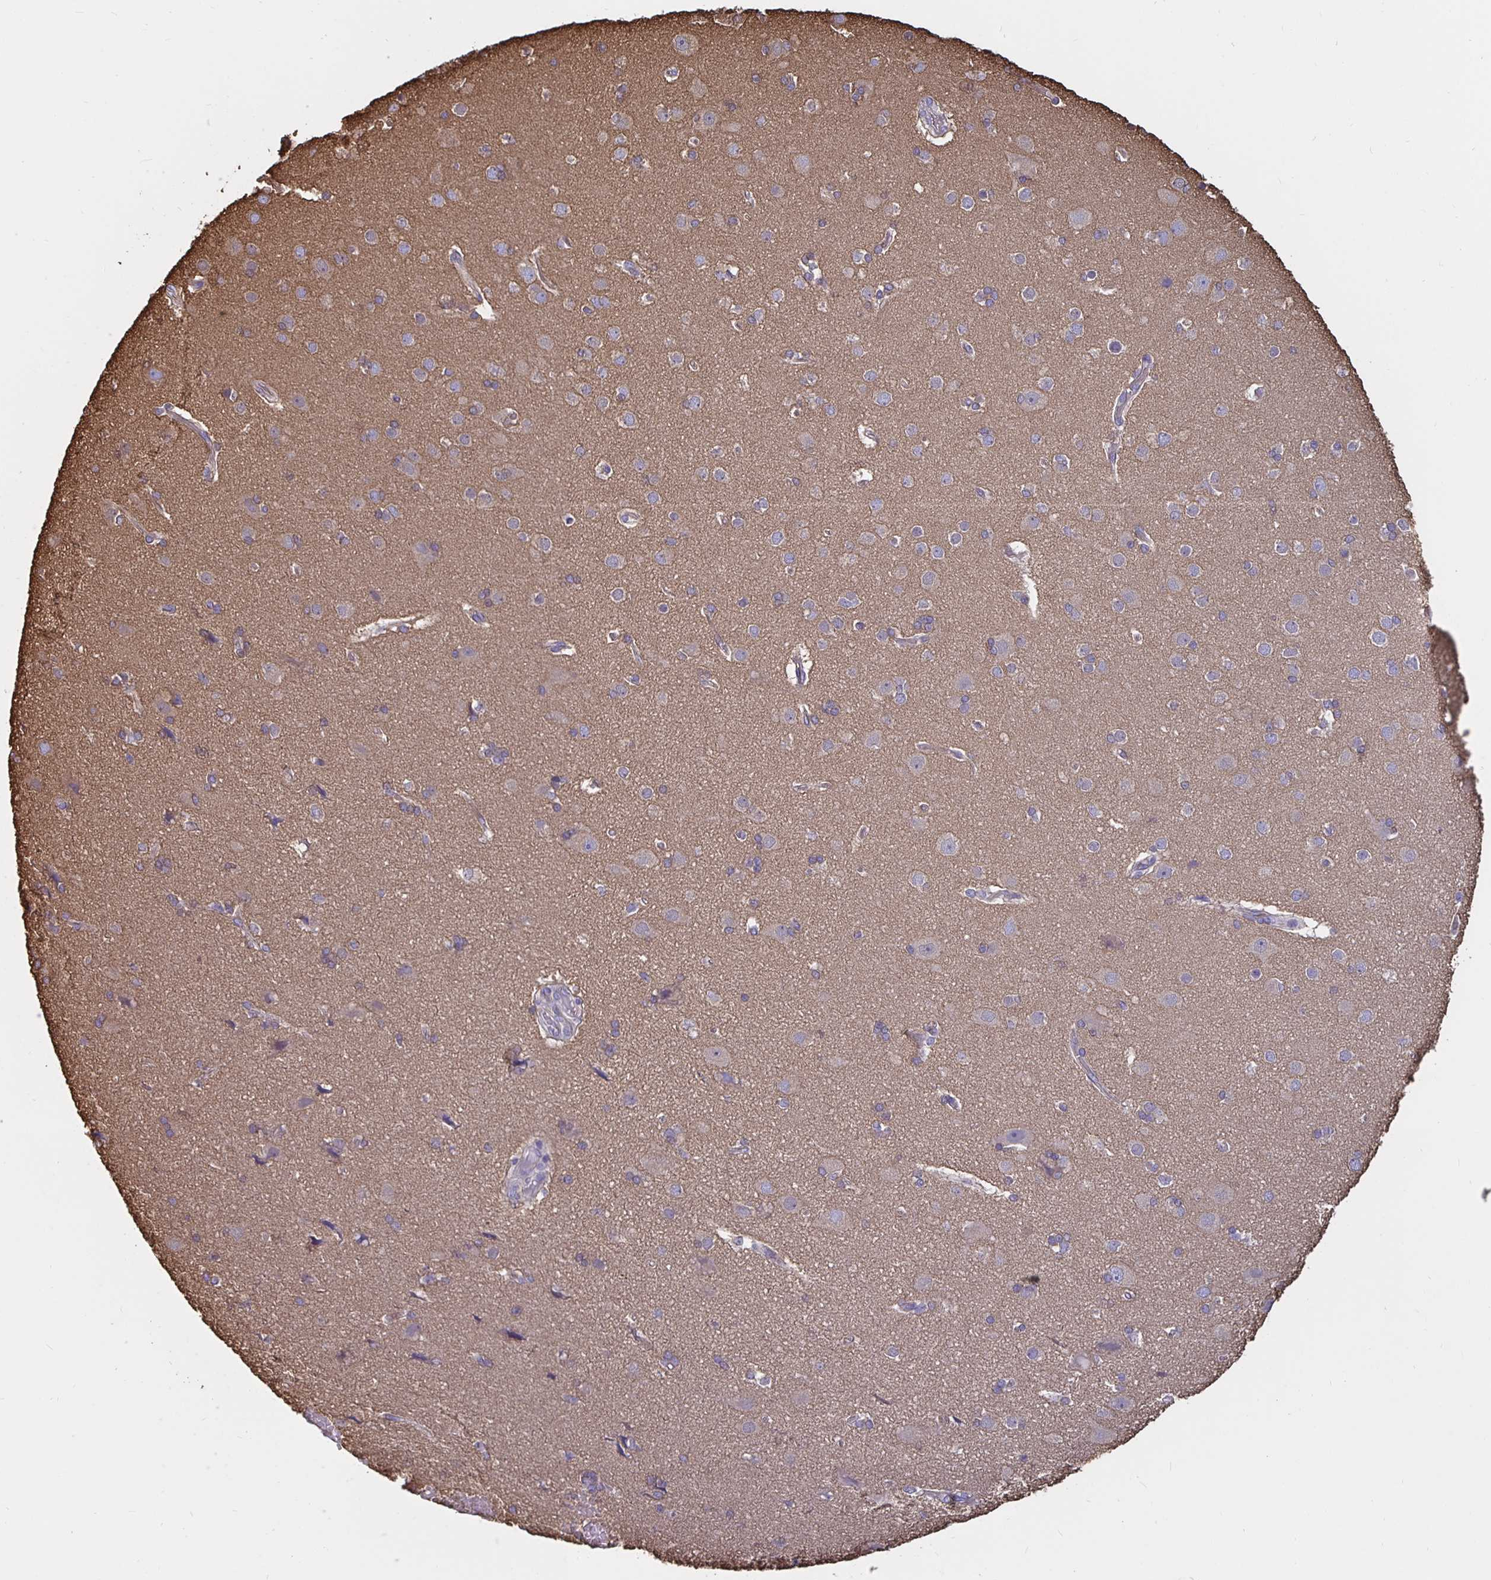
{"staining": {"intensity": "negative", "quantity": "none", "location": "none"}, "tissue": "cerebral cortex", "cell_type": "Endothelial cells", "image_type": "normal", "snomed": [{"axis": "morphology", "description": "Normal tissue, NOS"}, {"axis": "morphology", "description": "Glioma, malignant, High grade"}, {"axis": "topography", "description": "Cerebral cortex"}], "caption": "Immunohistochemistry (IHC) micrograph of normal cerebral cortex stained for a protein (brown), which shows no expression in endothelial cells.", "gene": "ARHGEF39", "patient": {"sex": "male", "age": 71}}